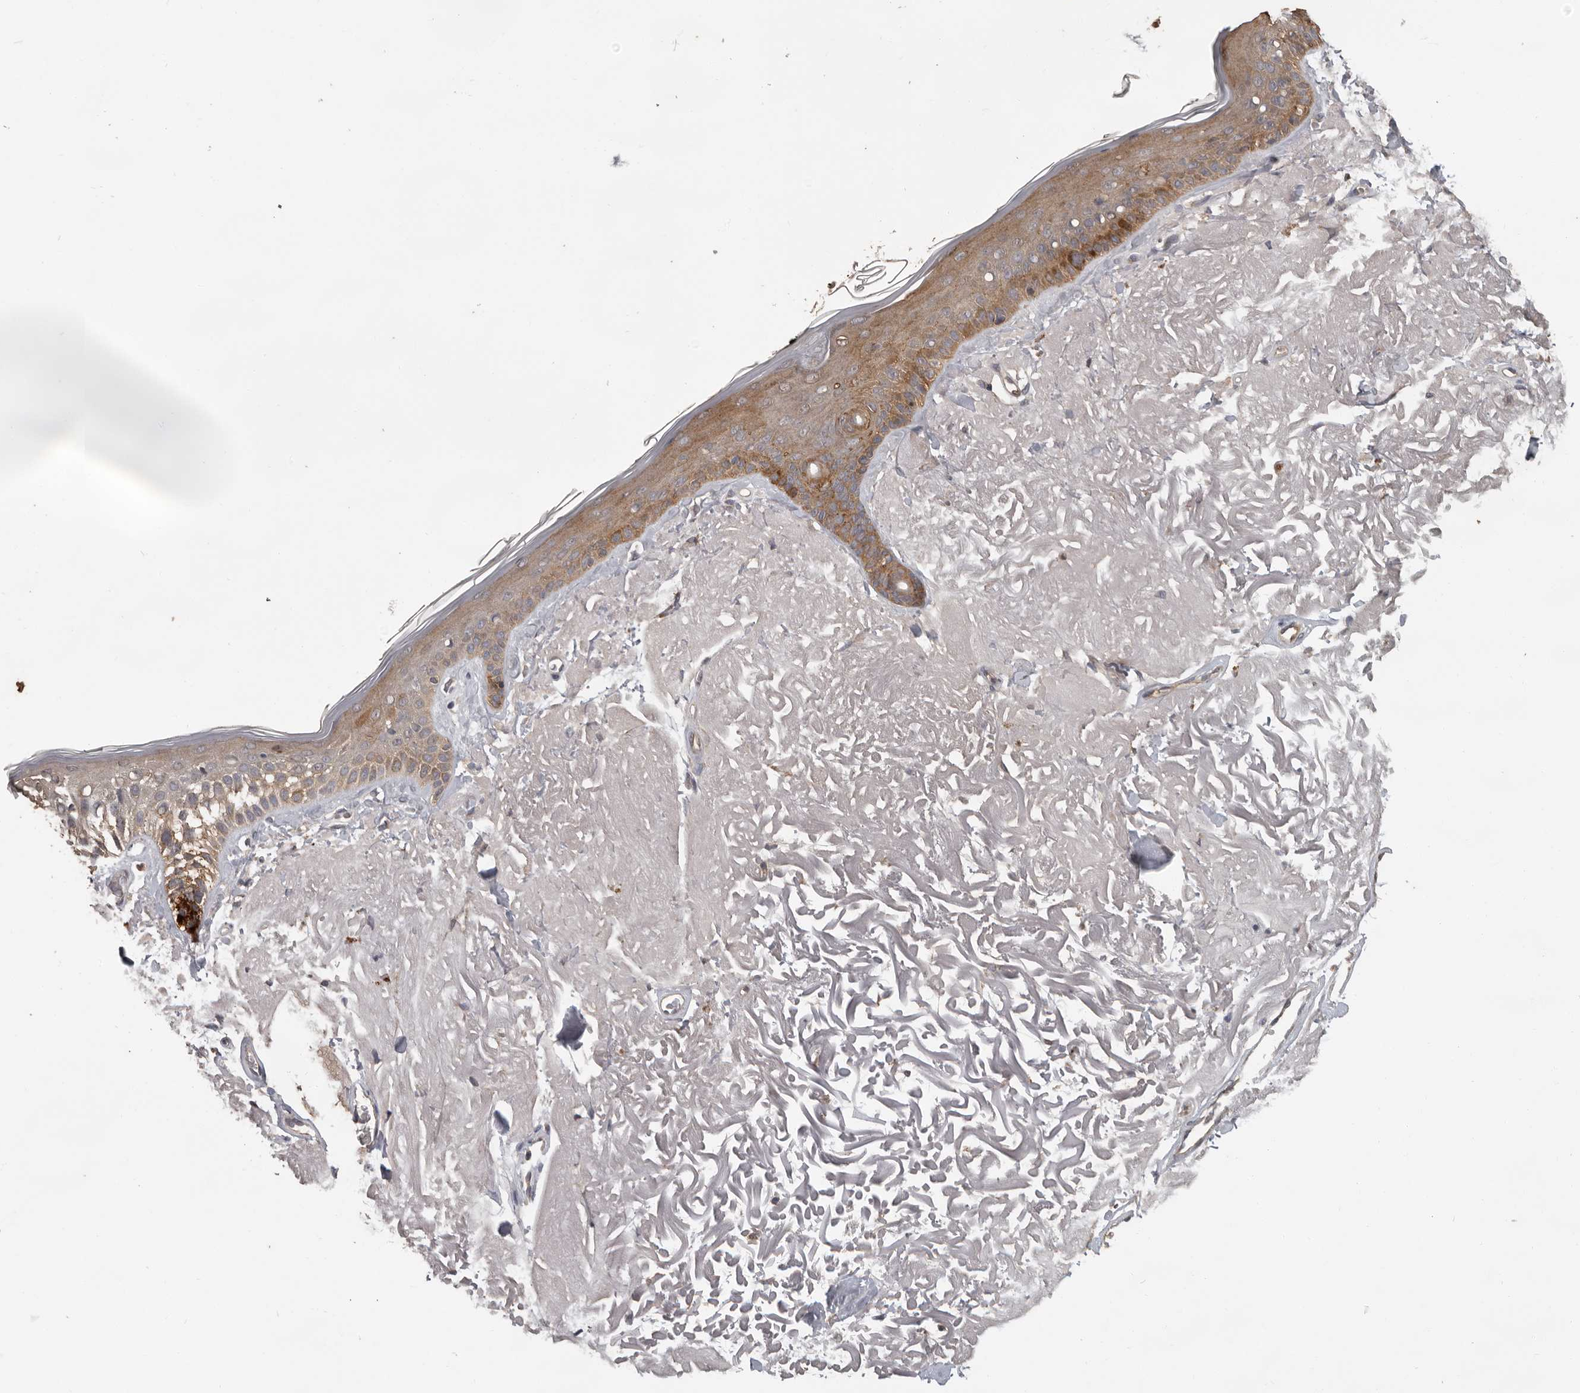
{"staining": {"intensity": "negative", "quantity": "none", "location": "none"}, "tissue": "skin", "cell_type": "Fibroblasts", "image_type": "normal", "snomed": [{"axis": "morphology", "description": "Normal tissue, NOS"}, {"axis": "topography", "description": "Skin"}, {"axis": "topography", "description": "Skeletal muscle"}], "caption": "An immunohistochemistry image of unremarkable skin is shown. There is no staining in fibroblasts of skin.", "gene": "MTF1", "patient": {"sex": "male", "age": 83}}